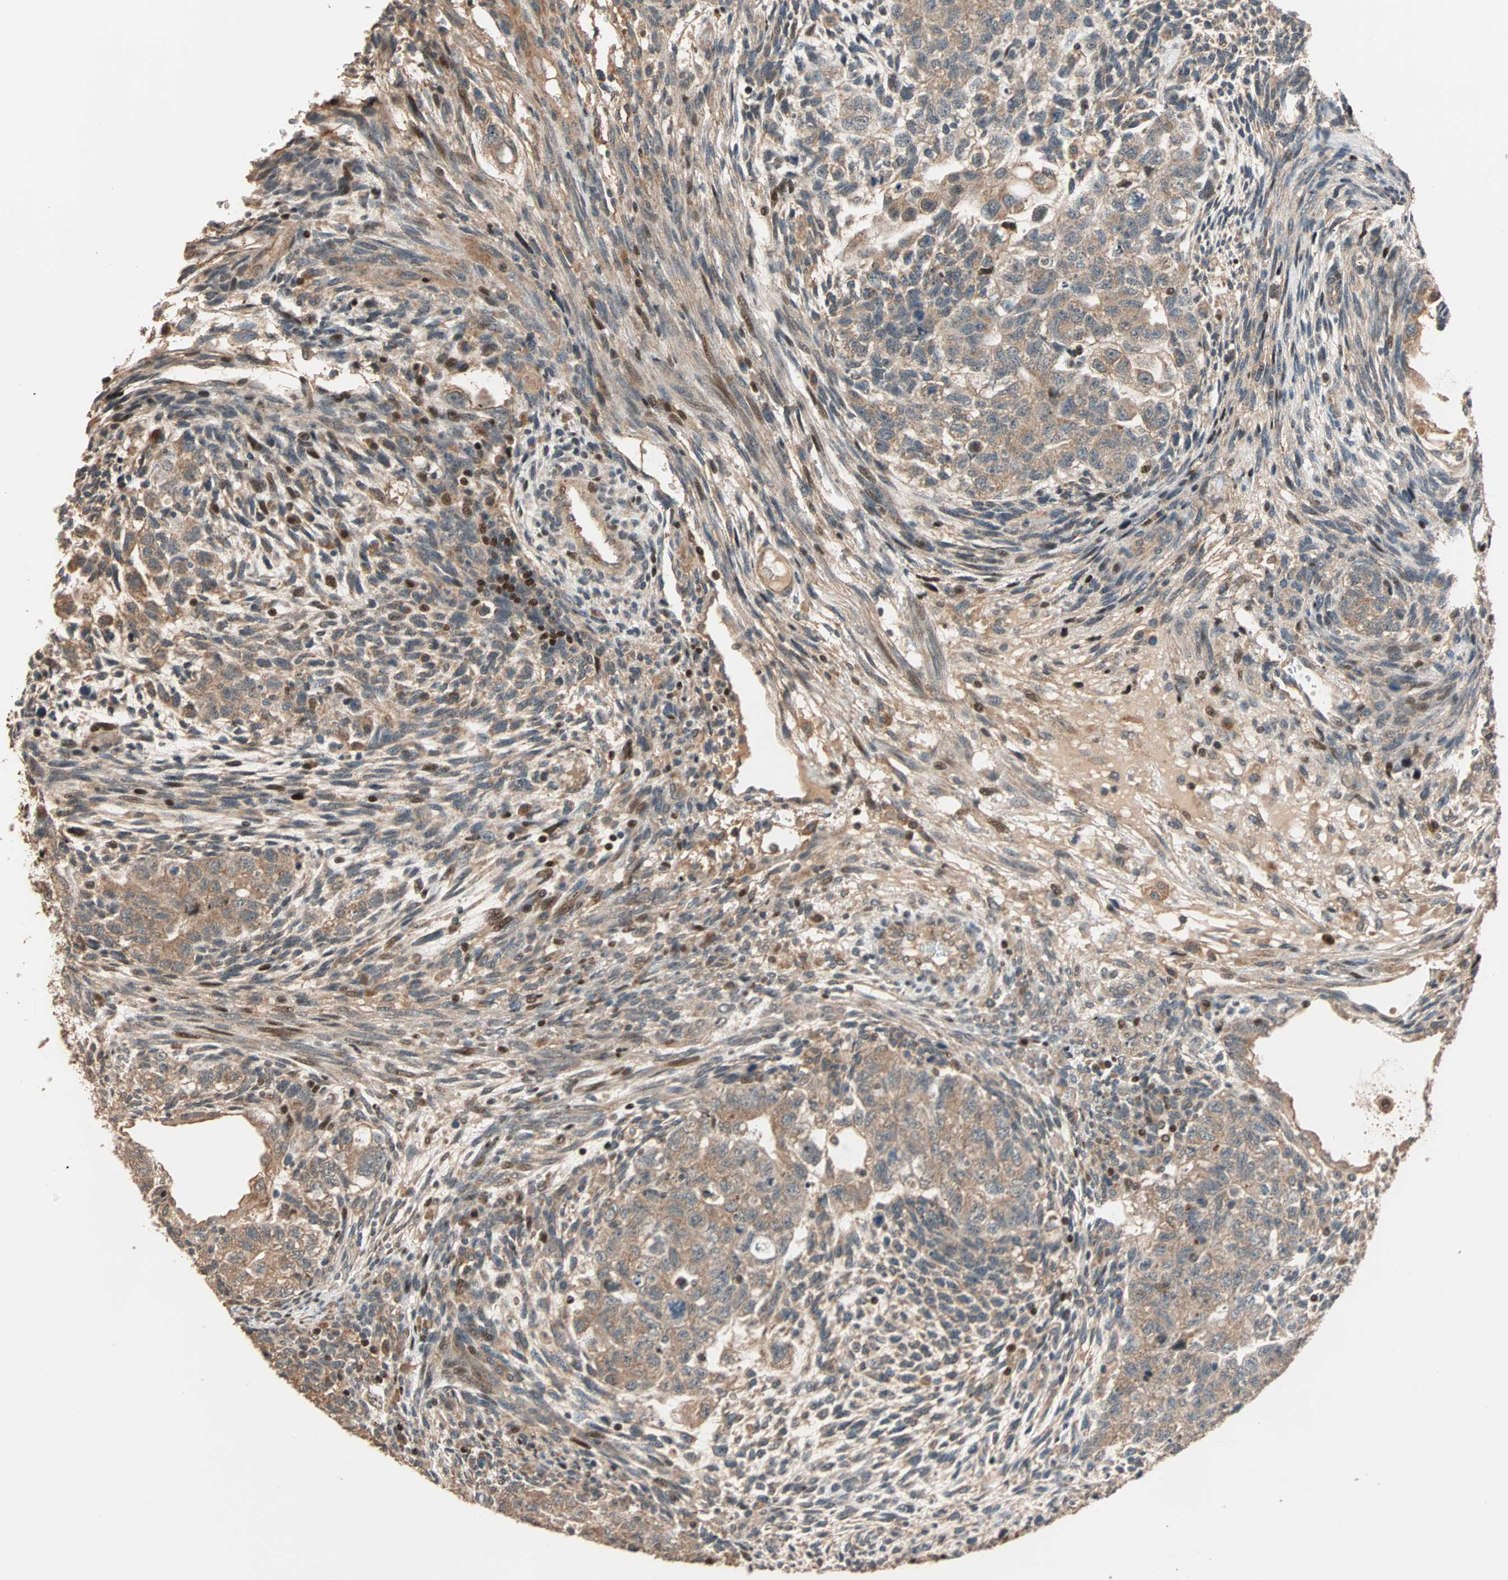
{"staining": {"intensity": "weak", "quantity": ">75%", "location": "cytoplasmic/membranous"}, "tissue": "testis cancer", "cell_type": "Tumor cells", "image_type": "cancer", "snomed": [{"axis": "morphology", "description": "Normal tissue, NOS"}, {"axis": "morphology", "description": "Carcinoma, Embryonal, NOS"}, {"axis": "topography", "description": "Testis"}], "caption": "Testis cancer stained with immunohistochemistry shows weak cytoplasmic/membranous positivity in approximately >75% of tumor cells.", "gene": "HECW1", "patient": {"sex": "male", "age": 36}}